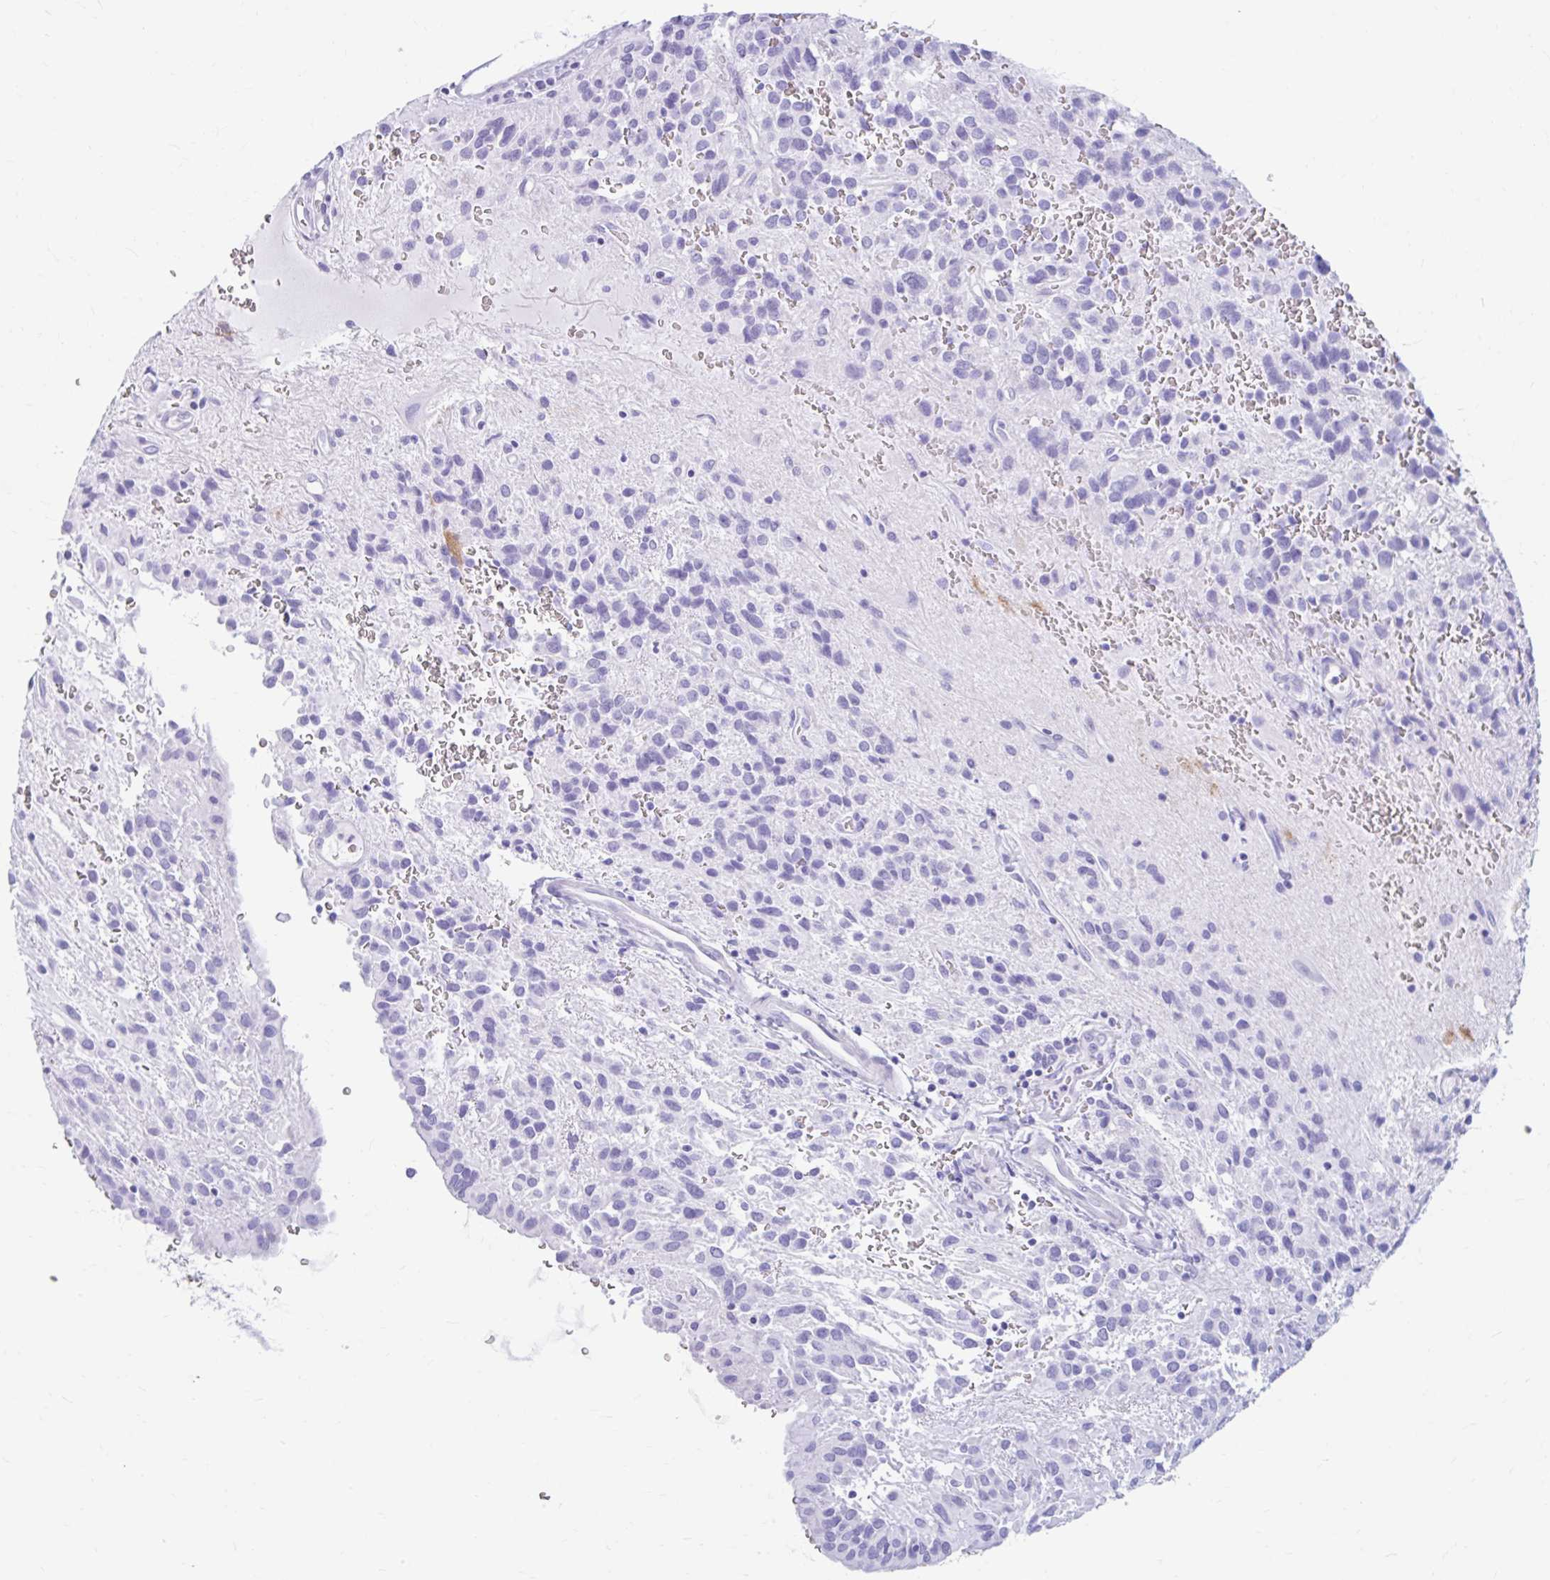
{"staining": {"intensity": "negative", "quantity": "none", "location": "none"}, "tissue": "glioma", "cell_type": "Tumor cells", "image_type": "cancer", "snomed": [{"axis": "morphology", "description": "Glioma, malignant, Low grade"}, {"axis": "topography", "description": "Brain"}], "caption": "A micrograph of human malignant glioma (low-grade) is negative for staining in tumor cells.", "gene": "NSG2", "patient": {"sex": "male", "age": 56}}